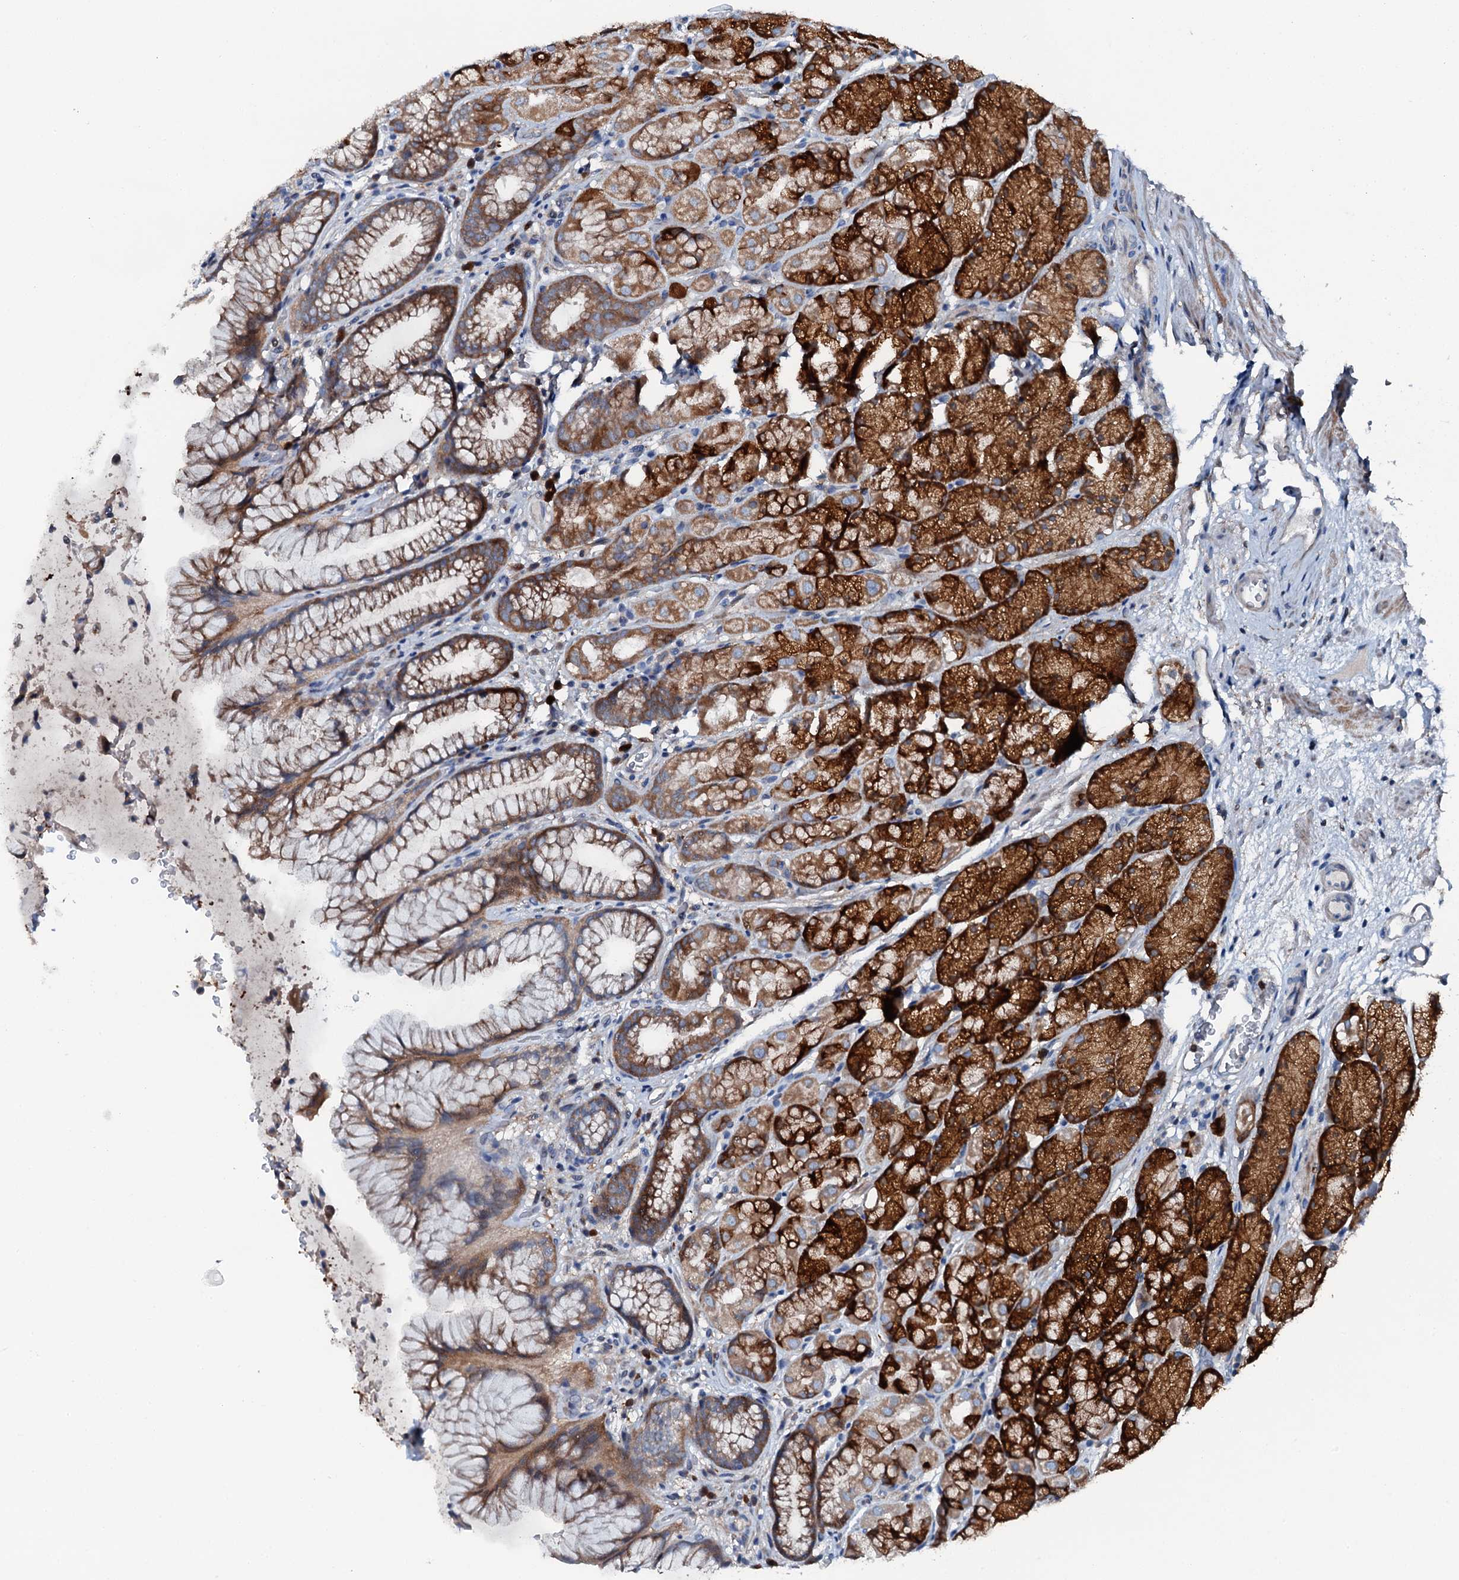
{"staining": {"intensity": "strong", "quantity": ">75%", "location": "cytoplasmic/membranous"}, "tissue": "stomach", "cell_type": "Glandular cells", "image_type": "normal", "snomed": [{"axis": "morphology", "description": "Normal tissue, NOS"}, {"axis": "topography", "description": "Stomach"}], "caption": "Brown immunohistochemical staining in normal stomach reveals strong cytoplasmic/membranous expression in about >75% of glandular cells. The staining was performed using DAB to visualize the protein expression in brown, while the nuclei were stained in blue with hematoxylin (Magnification: 20x).", "gene": "GFOD2", "patient": {"sex": "male", "age": 63}}